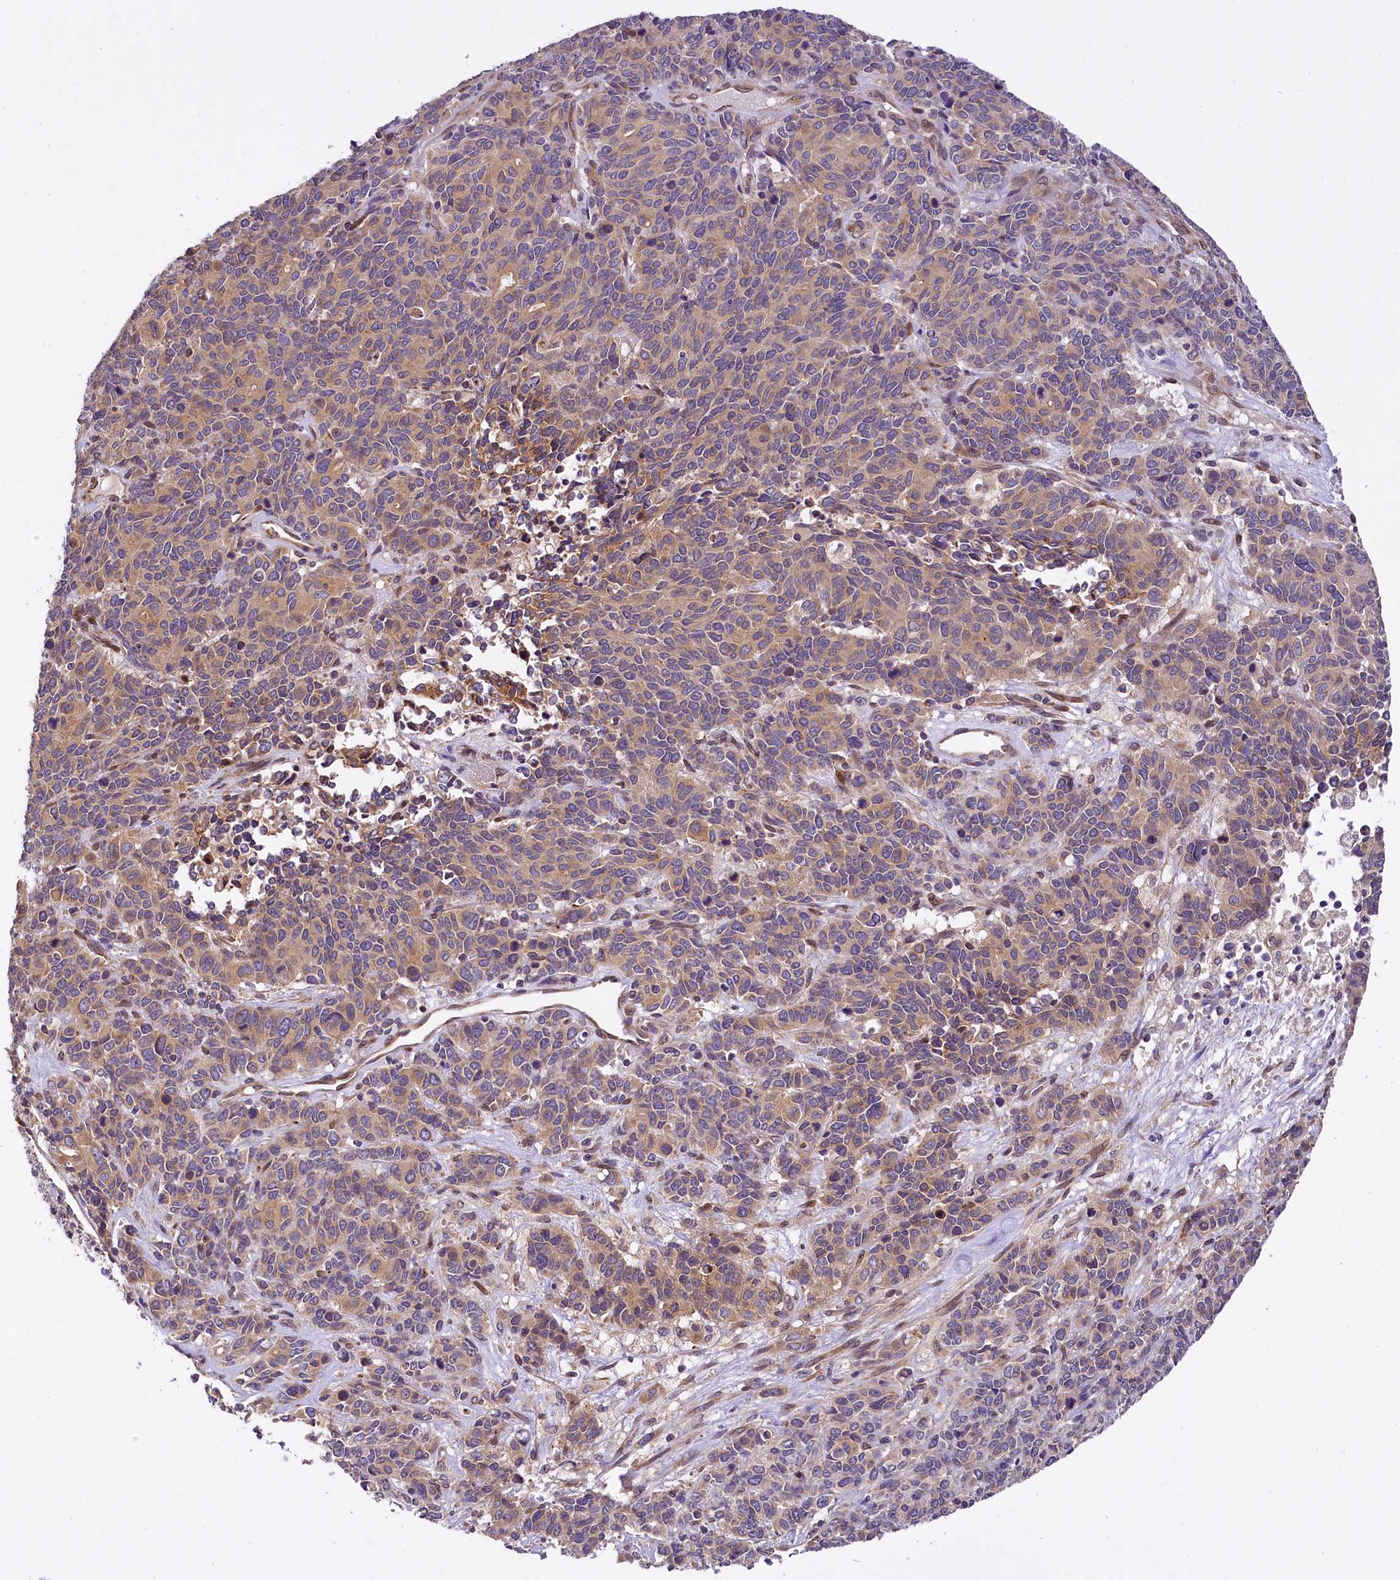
{"staining": {"intensity": "moderate", "quantity": "25%-75%", "location": "cytoplasmic/membranous"}, "tissue": "cervical cancer", "cell_type": "Tumor cells", "image_type": "cancer", "snomed": [{"axis": "morphology", "description": "Squamous cell carcinoma, NOS"}, {"axis": "topography", "description": "Cervix"}], "caption": "Squamous cell carcinoma (cervical) tissue displays moderate cytoplasmic/membranous expression in about 25%-75% of tumor cells", "gene": "SUPV3L1", "patient": {"sex": "female", "age": 60}}